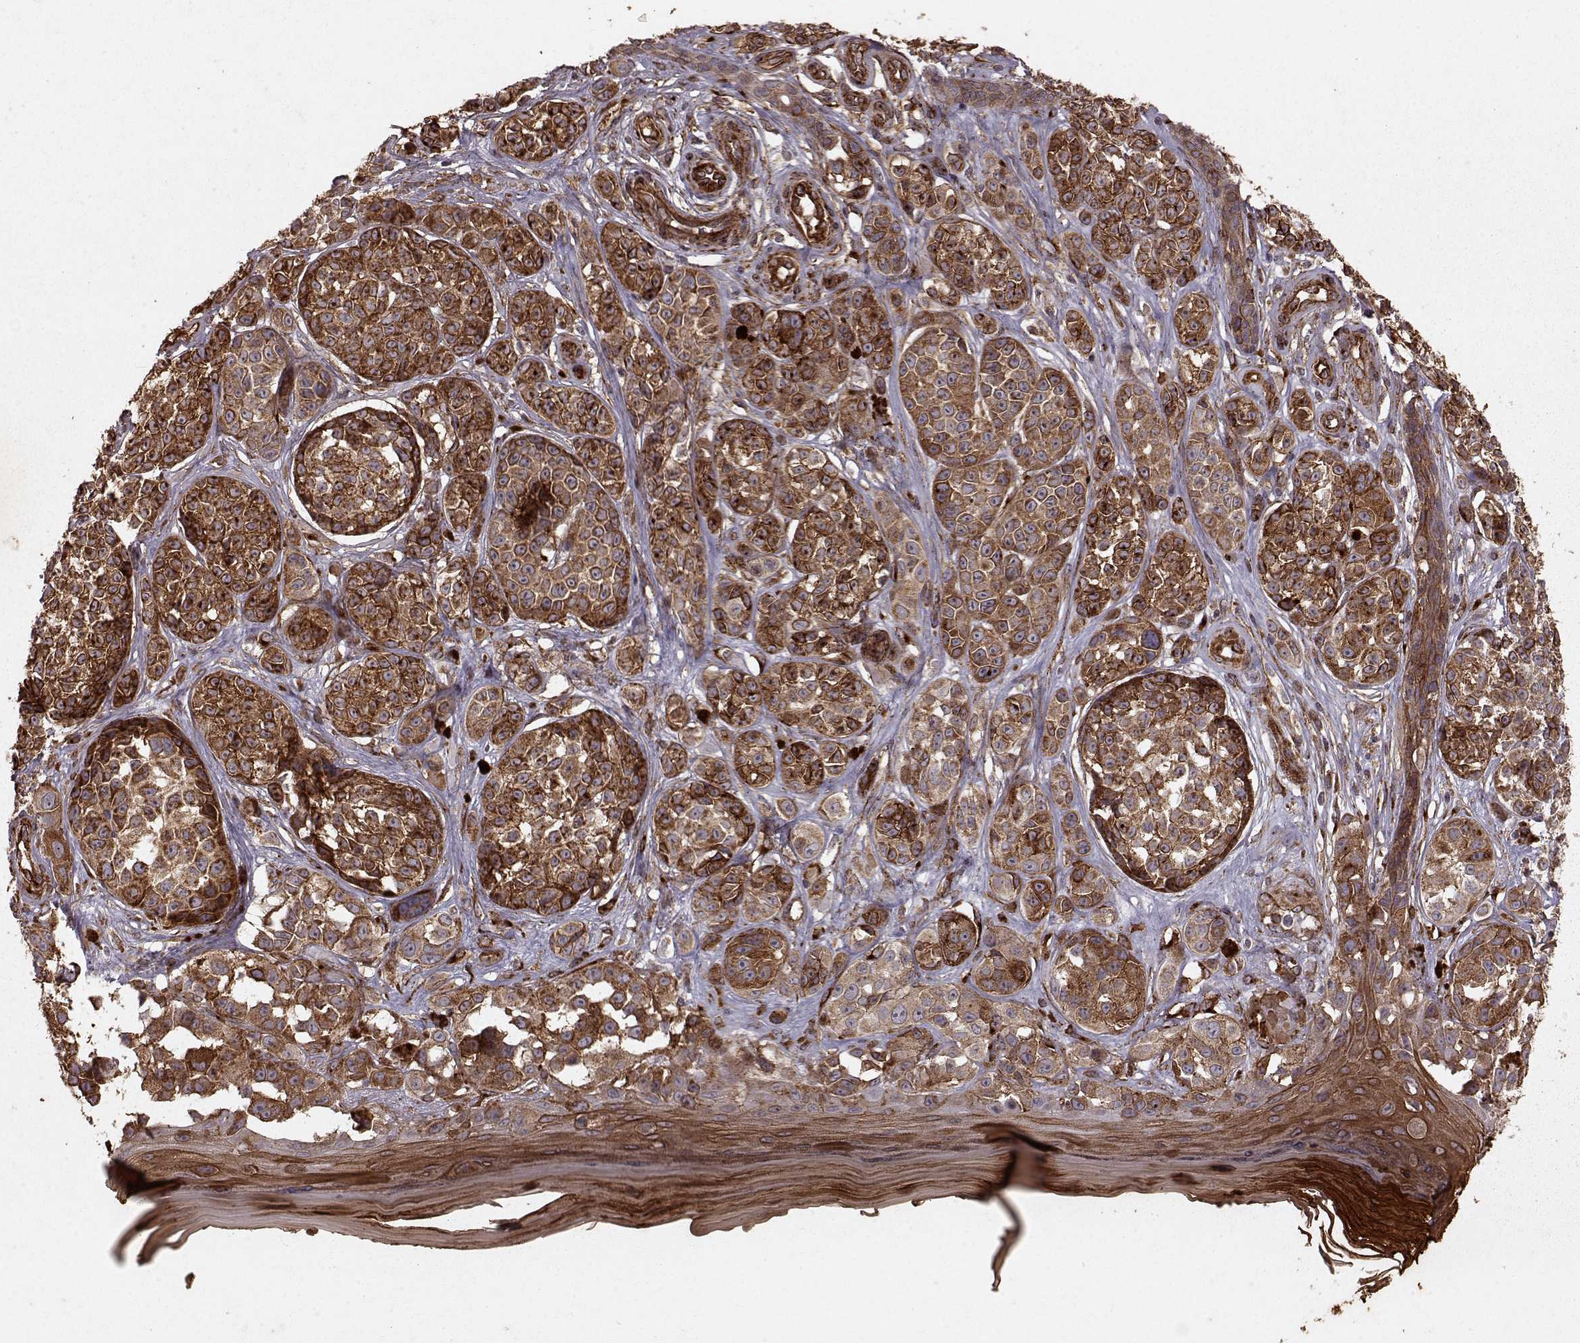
{"staining": {"intensity": "strong", "quantity": ">75%", "location": "cytoplasmic/membranous"}, "tissue": "melanoma", "cell_type": "Tumor cells", "image_type": "cancer", "snomed": [{"axis": "morphology", "description": "Malignant melanoma, NOS"}, {"axis": "topography", "description": "Skin"}], "caption": "There is high levels of strong cytoplasmic/membranous staining in tumor cells of melanoma, as demonstrated by immunohistochemical staining (brown color).", "gene": "FXN", "patient": {"sex": "female", "age": 90}}